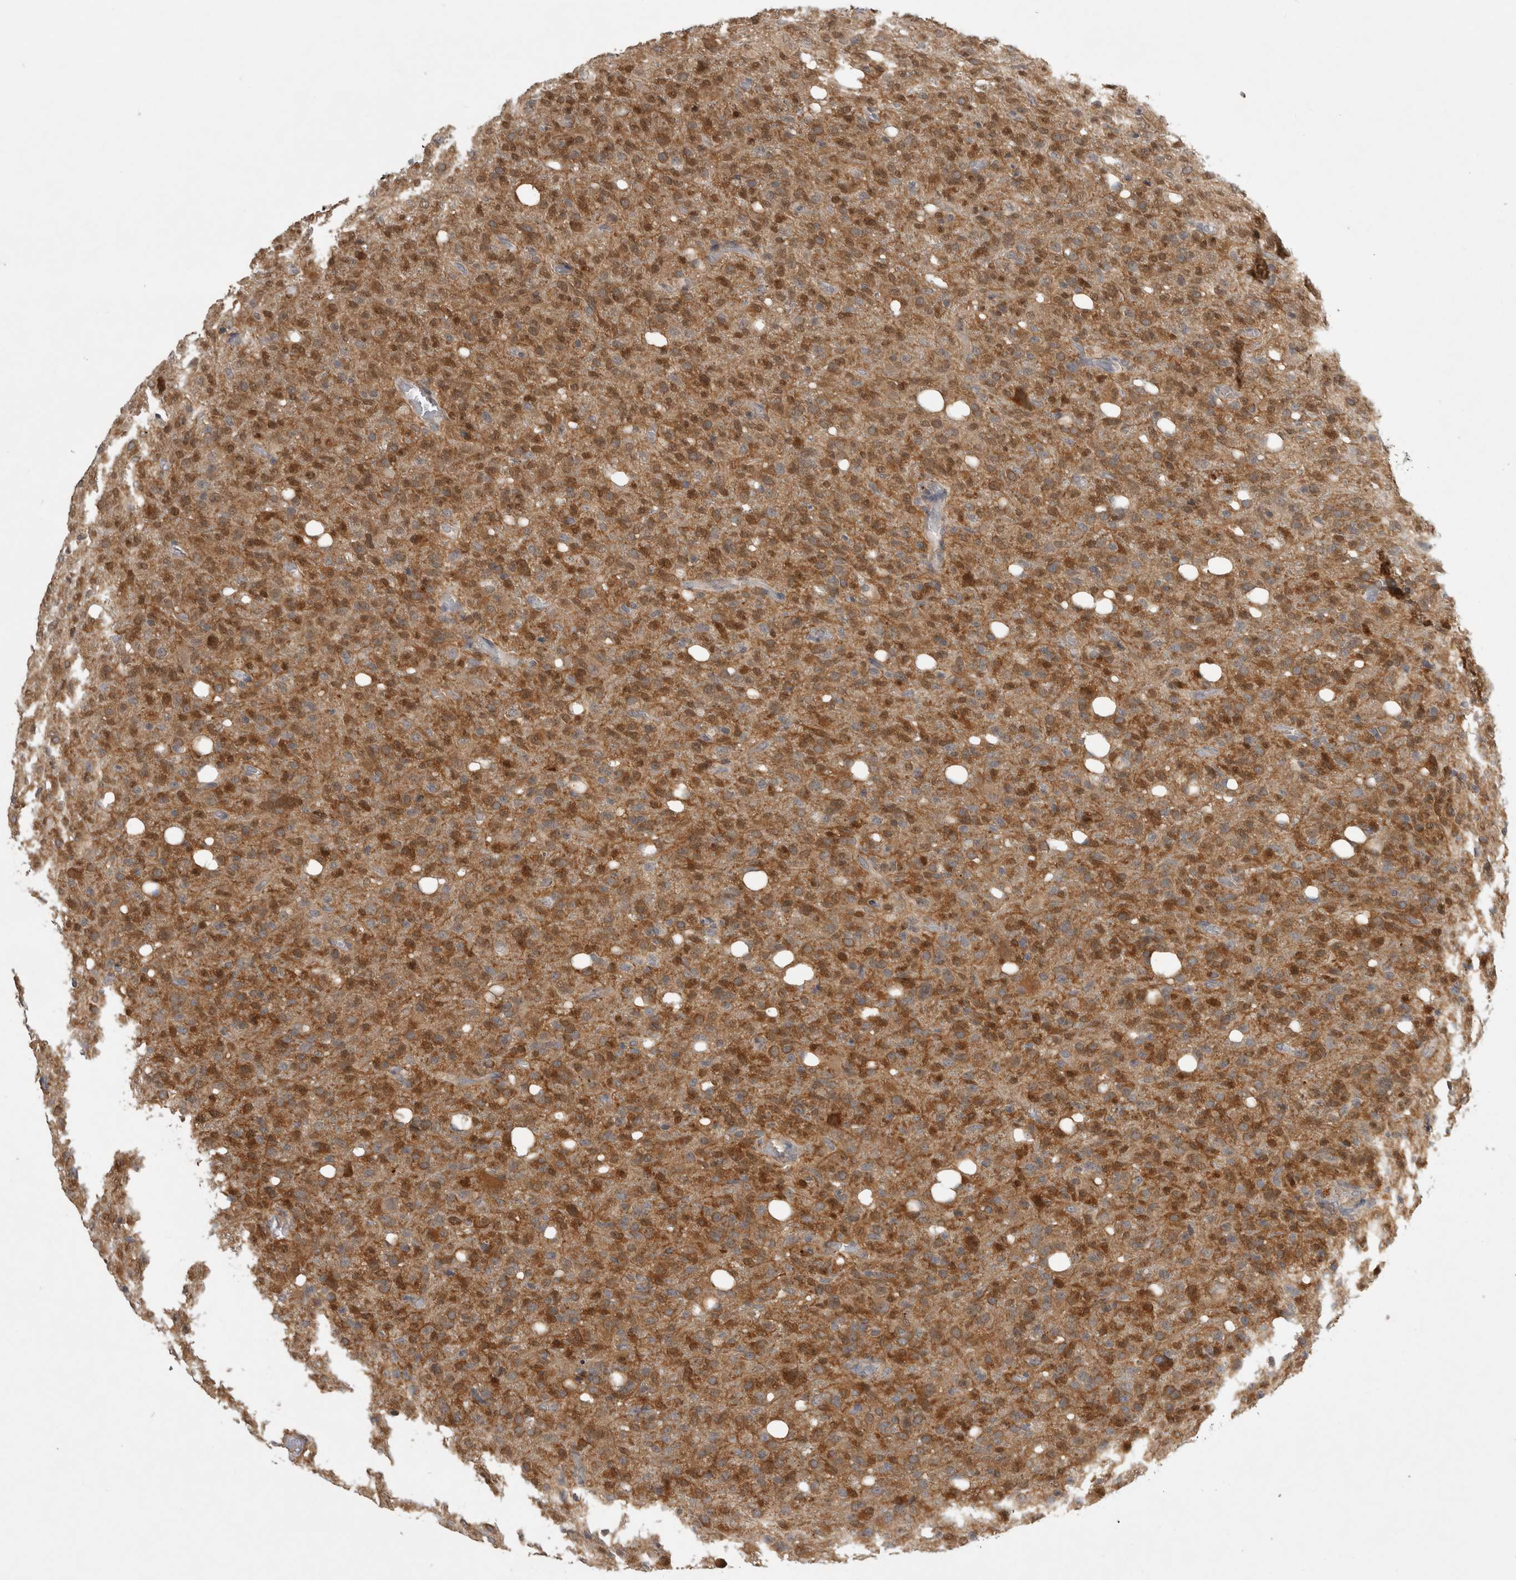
{"staining": {"intensity": "moderate", "quantity": ">75%", "location": "cytoplasmic/membranous"}, "tissue": "glioma", "cell_type": "Tumor cells", "image_type": "cancer", "snomed": [{"axis": "morphology", "description": "Glioma, malignant, High grade"}, {"axis": "topography", "description": "Brain"}], "caption": "Immunohistochemical staining of glioma demonstrates medium levels of moderate cytoplasmic/membranous protein staining in approximately >75% of tumor cells. (brown staining indicates protein expression, while blue staining denotes nuclei).", "gene": "TRMT61B", "patient": {"sex": "female", "age": 57}}